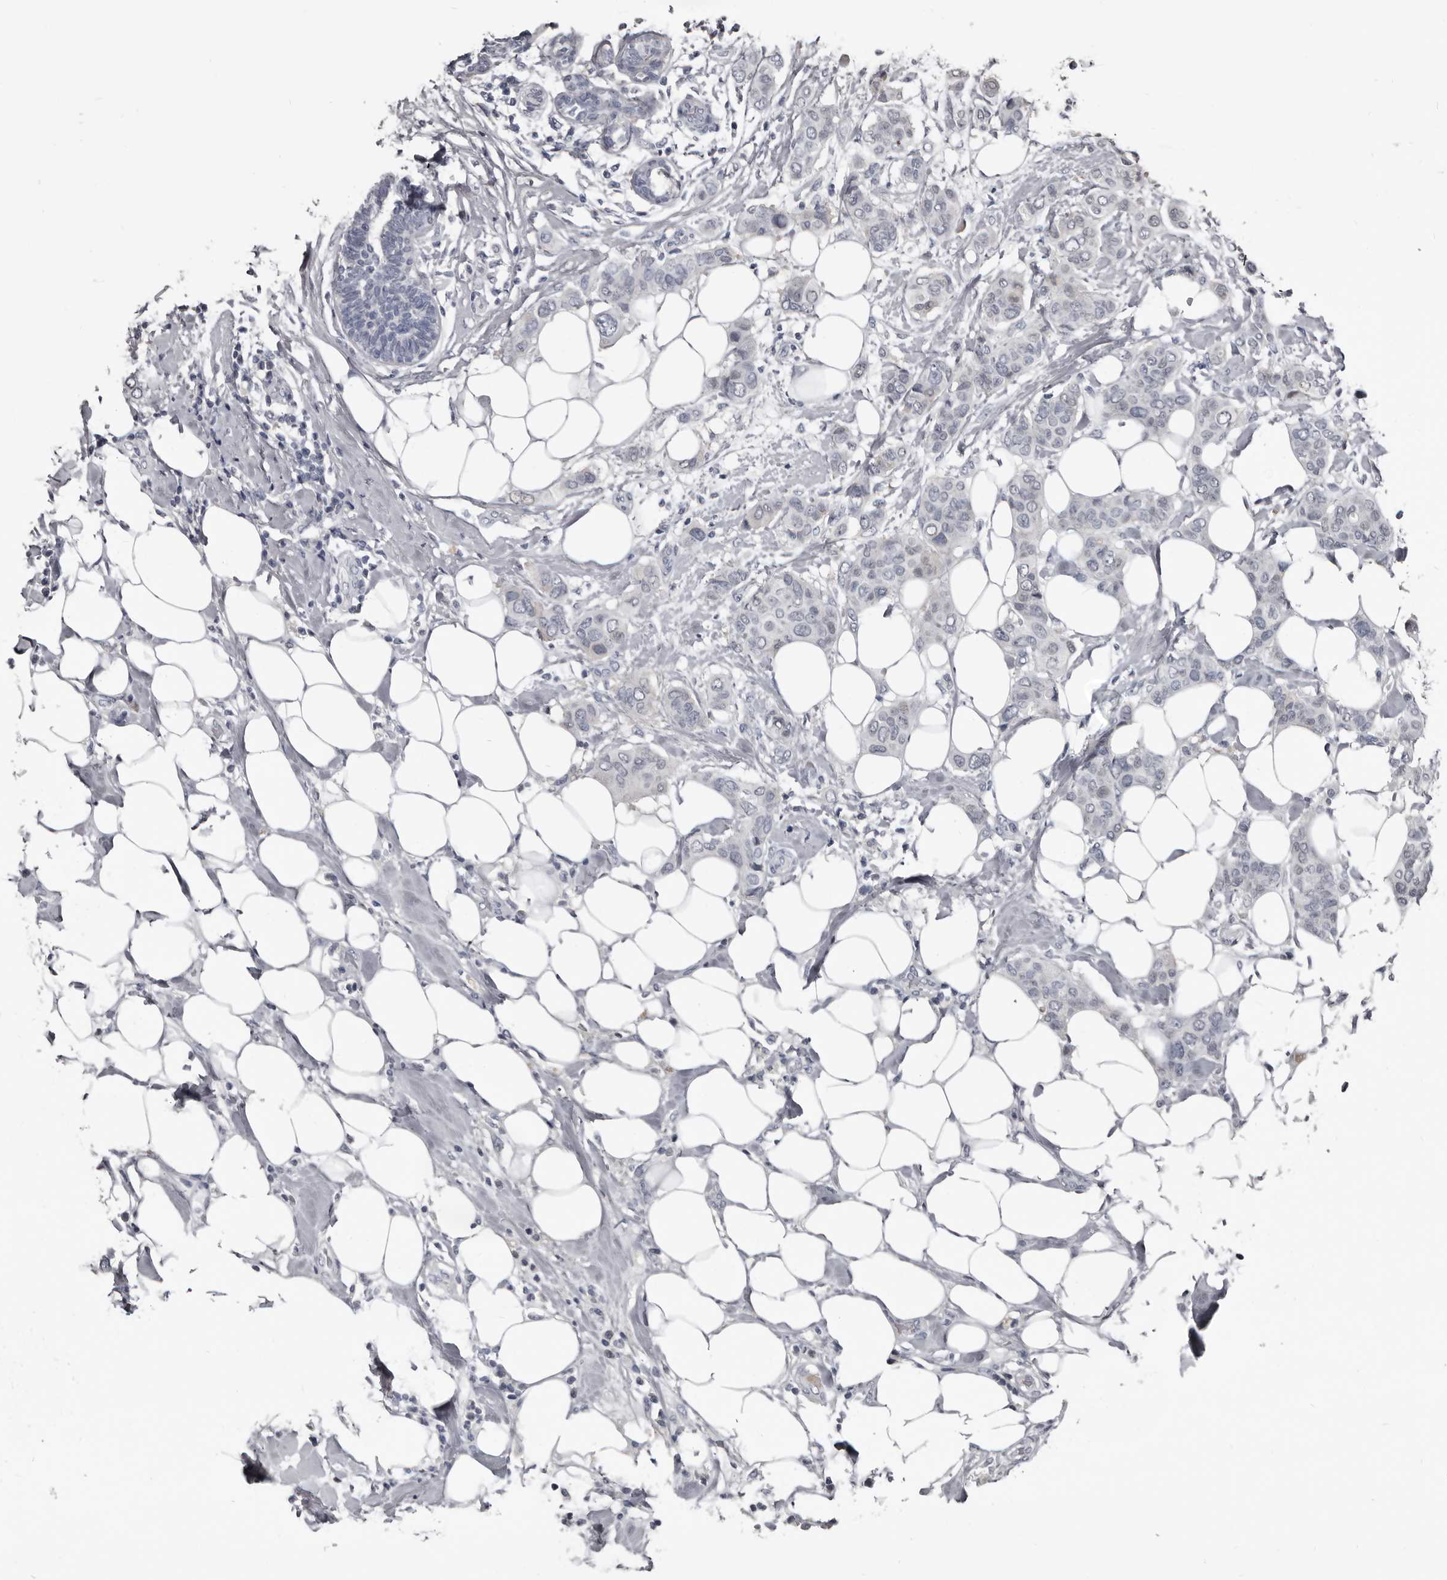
{"staining": {"intensity": "weak", "quantity": "<25%", "location": "cytoplasmic/membranous"}, "tissue": "breast cancer", "cell_type": "Tumor cells", "image_type": "cancer", "snomed": [{"axis": "morphology", "description": "Lobular carcinoma"}, {"axis": "topography", "description": "Breast"}], "caption": "Immunohistochemical staining of human breast cancer exhibits no significant staining in tumor cells. (Brightfield microscopy of DAB (3,3'-diaminobenzidine) immunohistochemistry at high magnification).", "gene": "GREB1", "patient": {"sex": "female", "age": 51}}